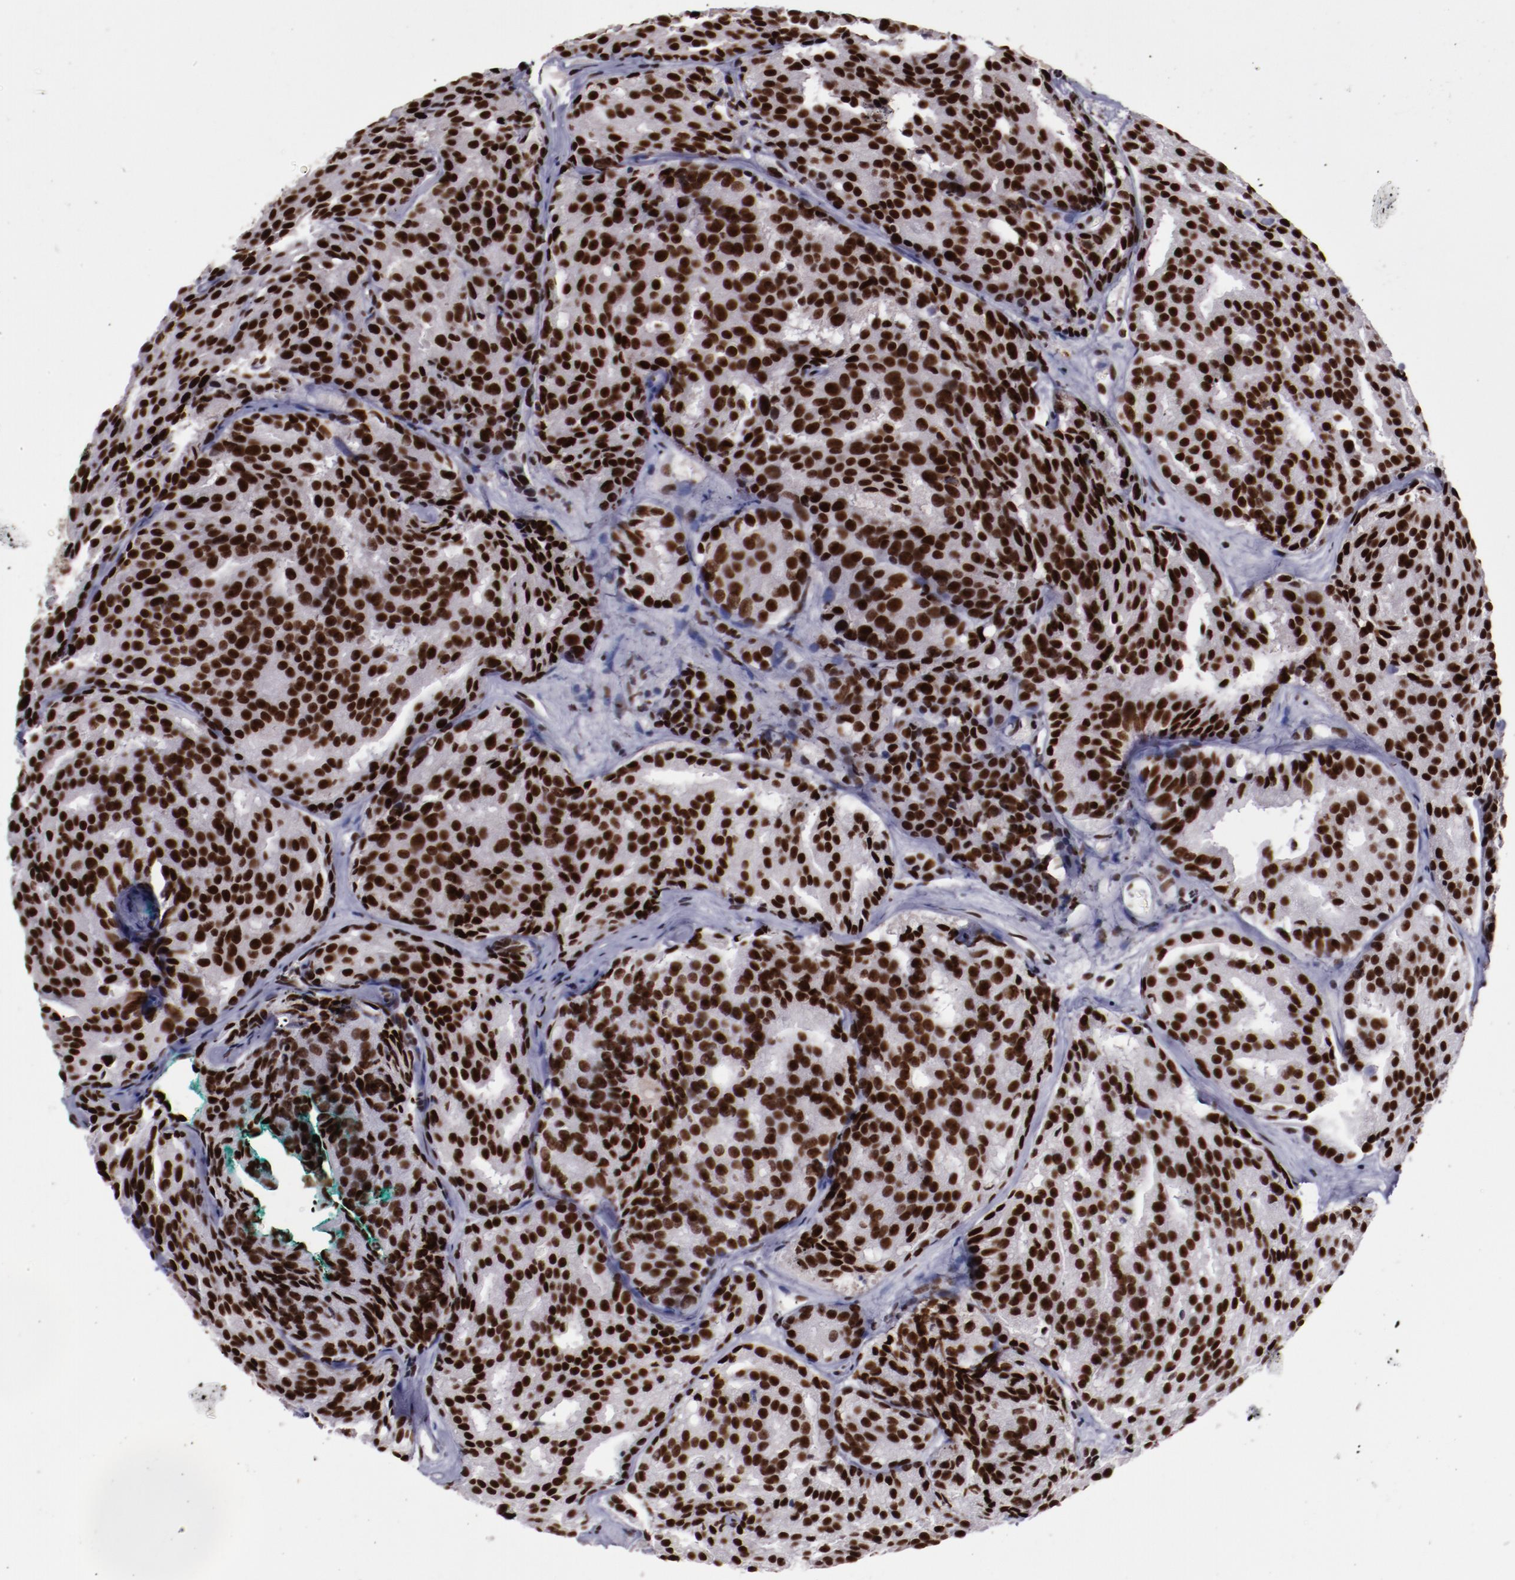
{"staining": {"intensity": "strong", "quantity": ">75%", "location": "nuclear"}, "tissue": "prostate cancer", "cell_type": "Tumor cells", "image_type": "cancer", "snomed": [{"axis": "morphology", "description": "Adenocarcinoma, High grade"}, {"axis": "topography", "description": "Prostate"}], "caption": "Immunohistochemical staining of adenocarcinoma (high-grade) (prostate) shows high levels of strong nuclear expression in approximately >75% of tumor cells.", "gene": "ERH", "patient": {"sex": "male", "age": 64}}